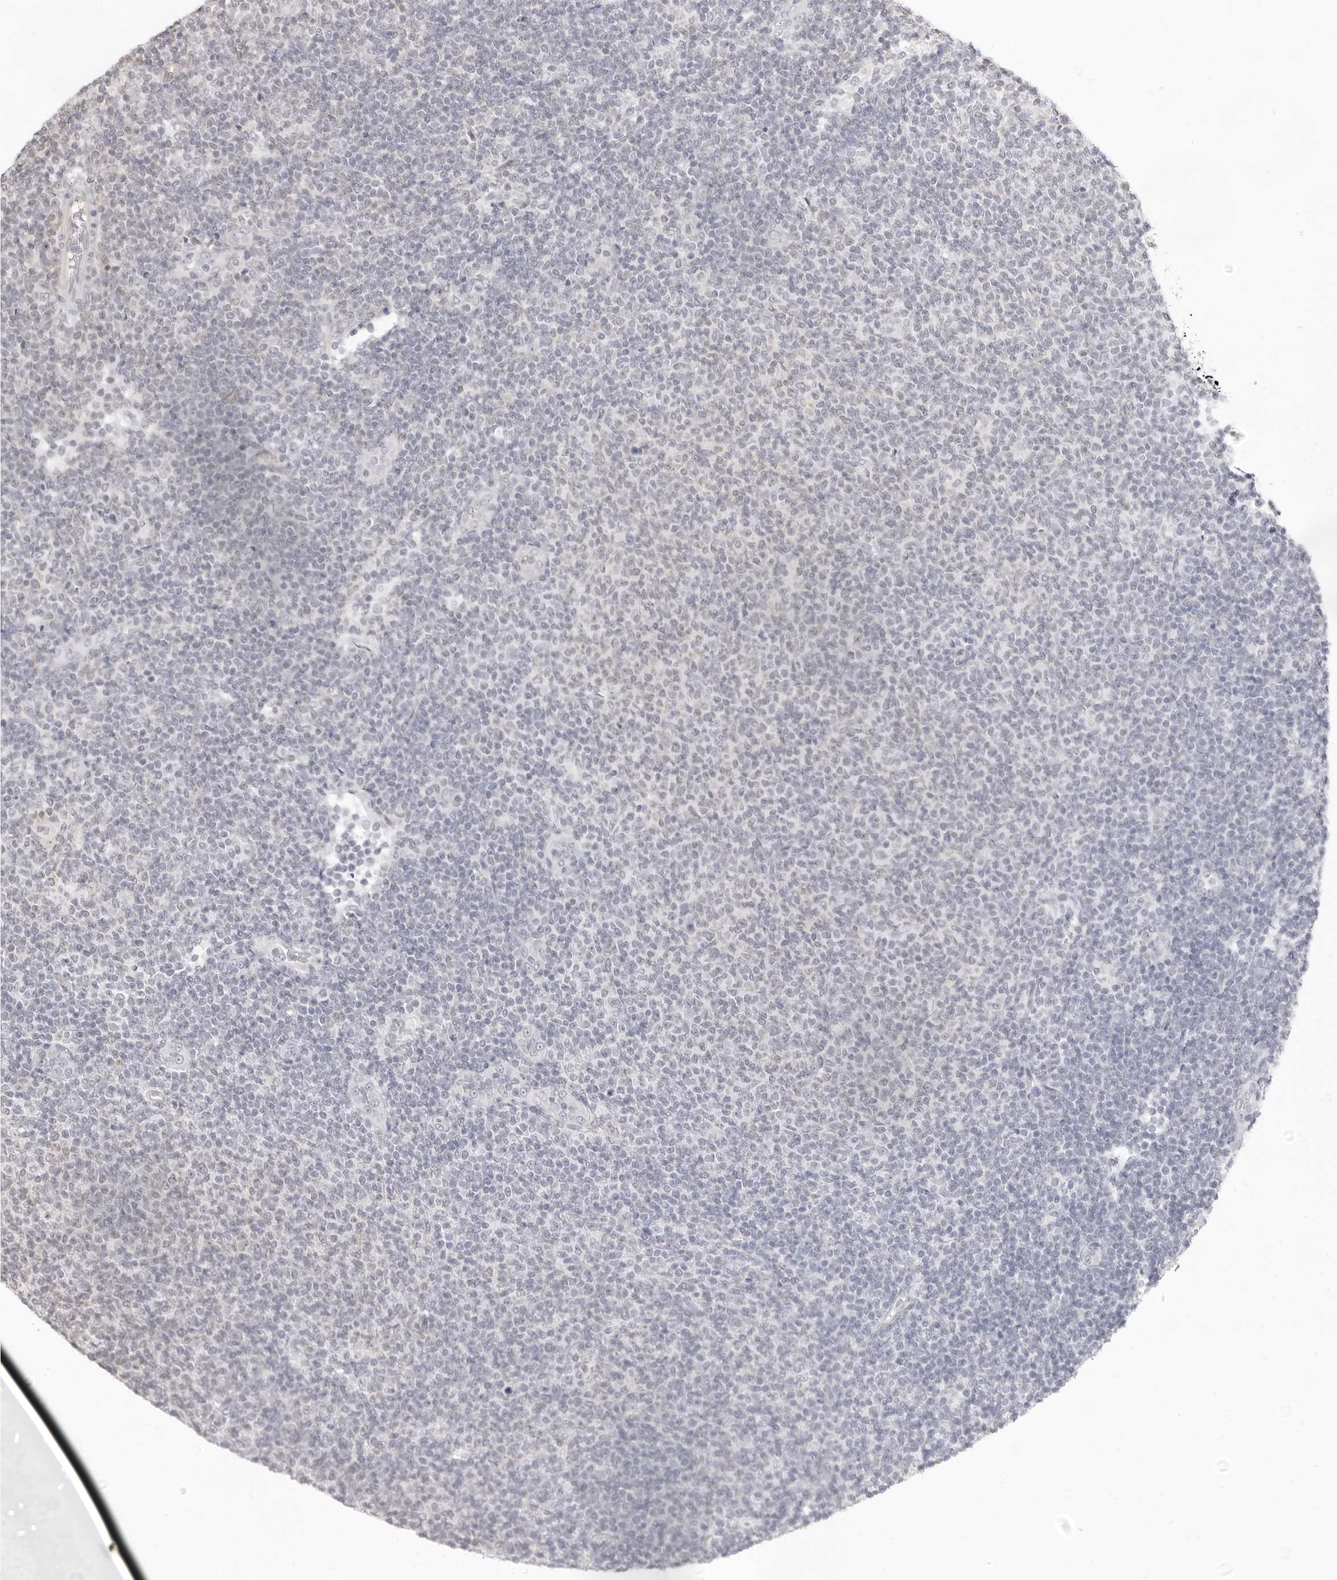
{"staining": {"intensity": "negative", "quantity": "none", "location": "none"}, "tissue": "lymphoma", "cell_type": "Tumor cells", "image_type": "cancer", "snomed": [{"axis": "morphology", "description": "Malignant lymphoma, non-Hodgkin's type, Low grade"}, {"axis": "topography", "description": "Lymph node"}], "caption": "Lymphoma stained for a protein using immunohistochemistry (IHC) displays no expression tumor cells.", "gene": "FDPS", "patient": {"sex": "male", "age": 66}}